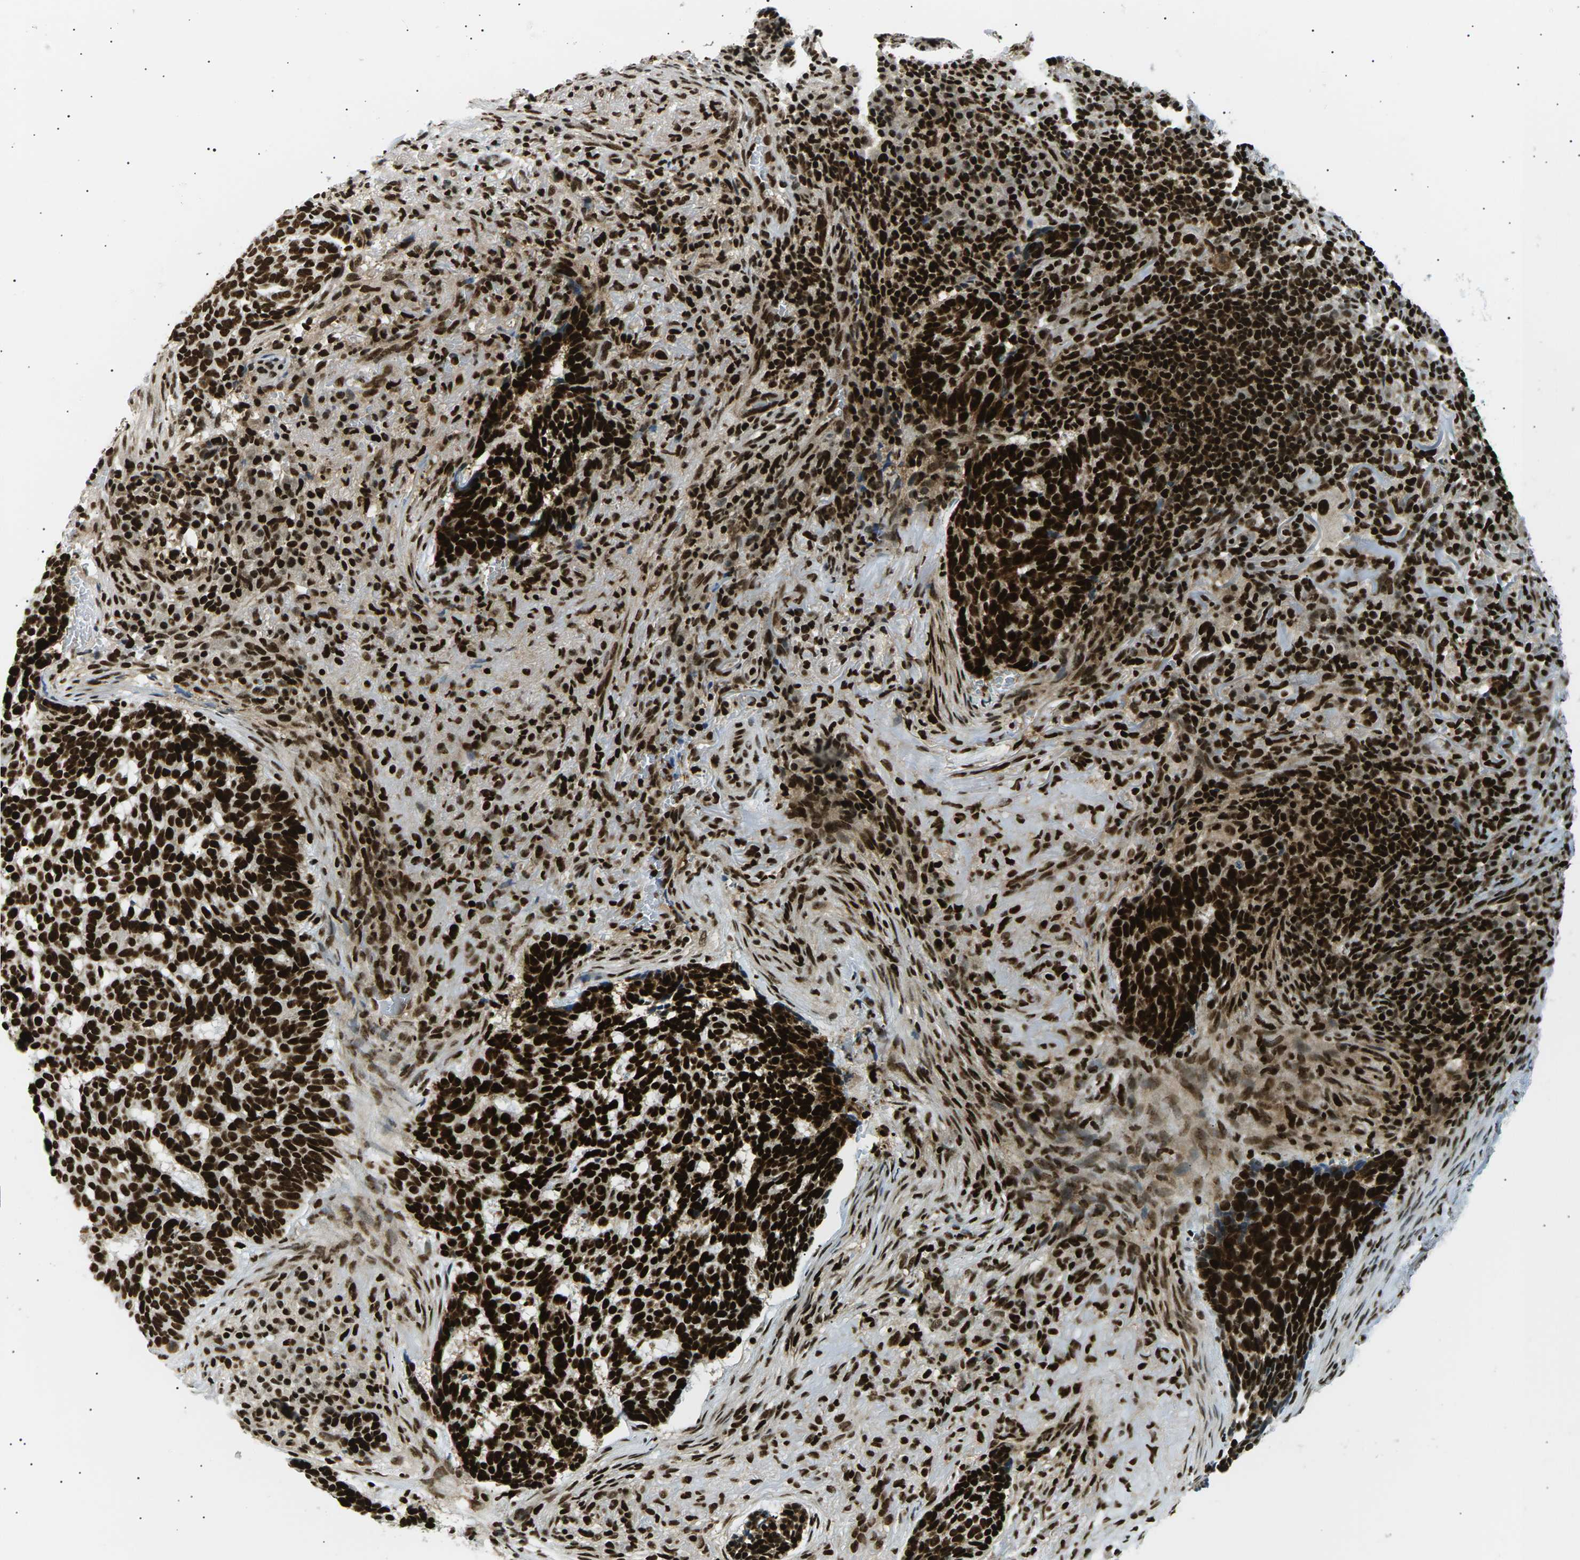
{"staining": {"intensity": "strong", "quantity": ">75%", "location": "nuclear"}, "tissue": "skin cancer", "cell_type": "Tumor cells", "image_type": "cancer", "snomed": [{"axis": "morphology", "description": "Basal cell carcinoma"}, {"axis": "topography", "description": "Skin"}], "caption": "Immunohistochemistry (IHC) of skin basal cell carcinoma exhibits high levels of strong nuclear staining in approximately >75% of tumor cells.", "gene": "RPA2", "patient": {"sex": "male", "age": 85}}